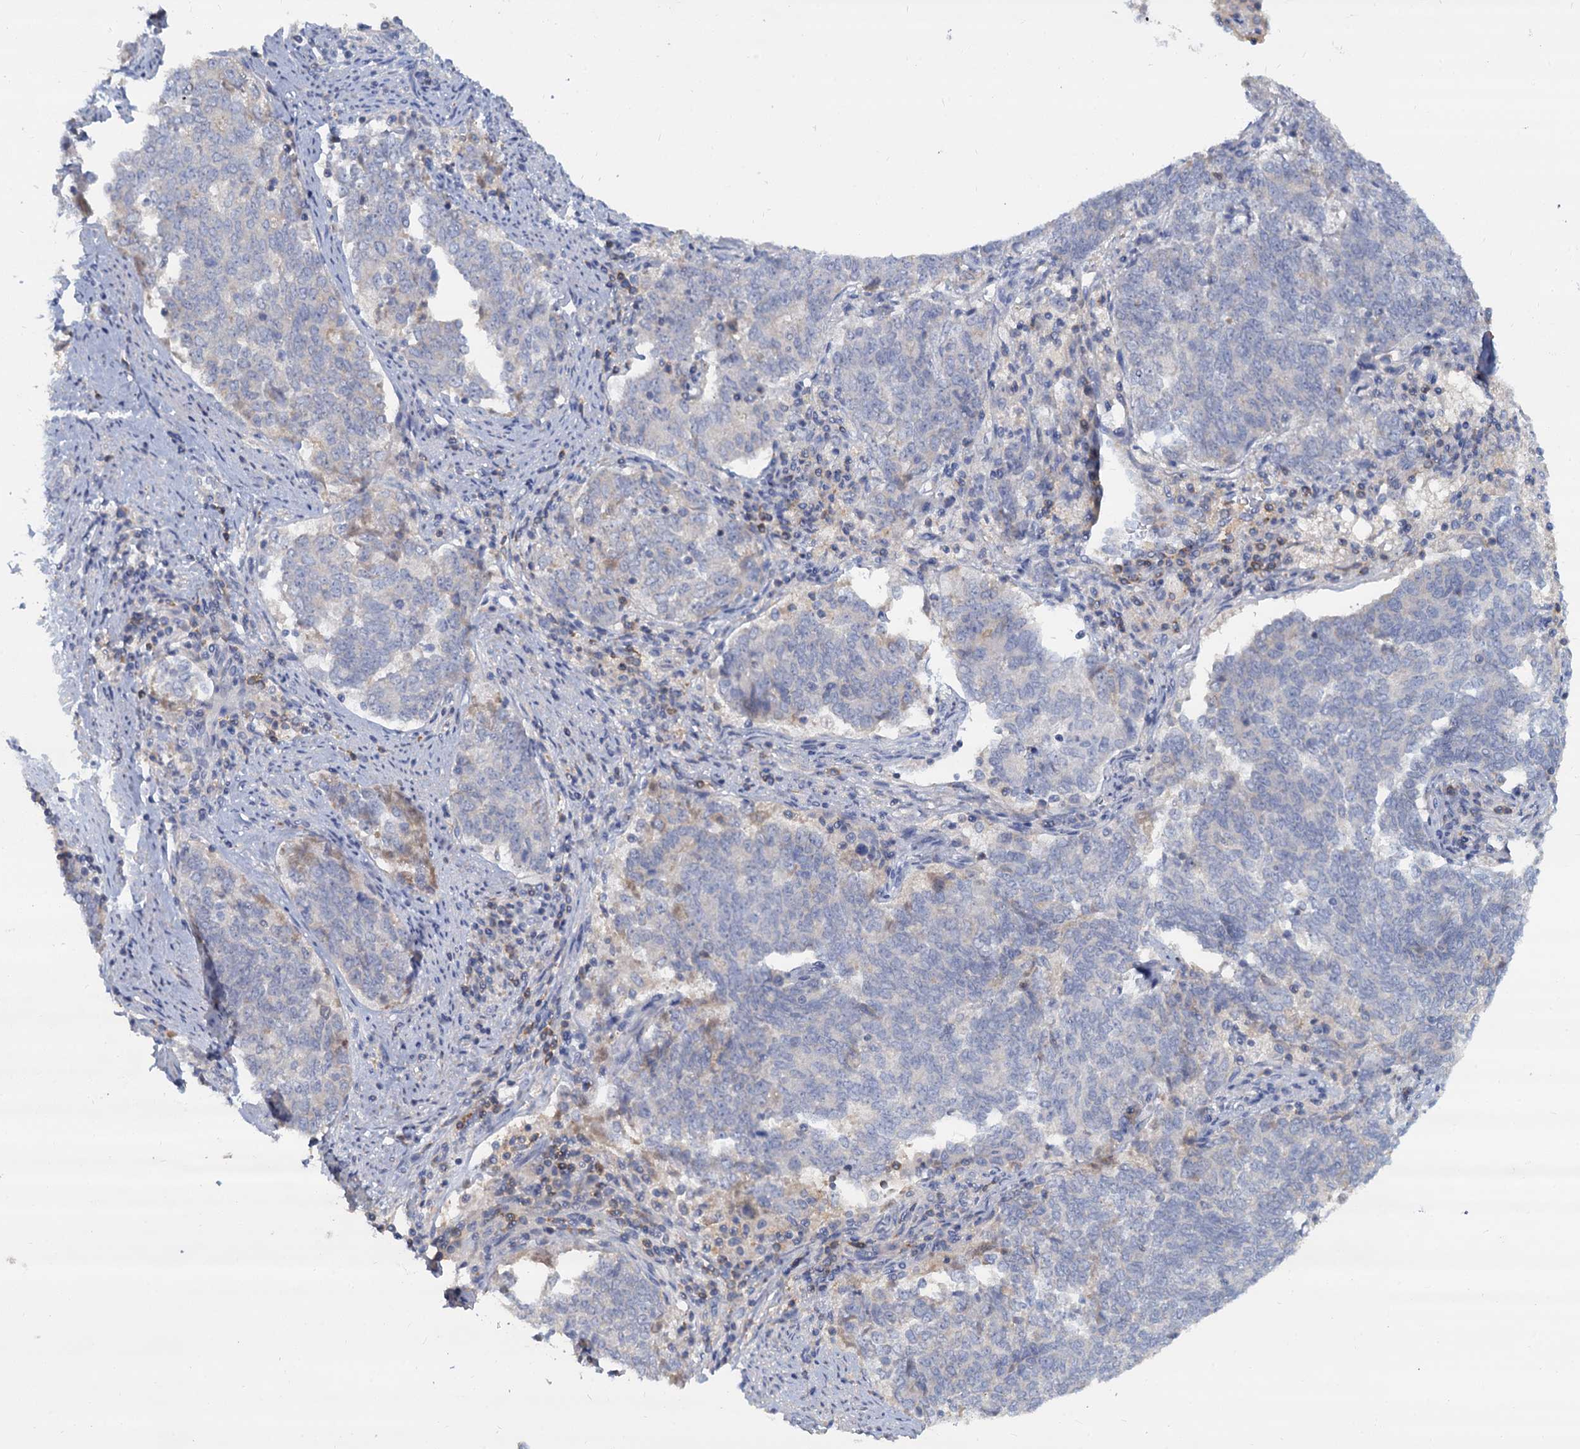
{"staining": {"intensity": "negative", "quantity": "none", "location": "none"}, "tissue": "endometrial cancer", "cell_type": "Tumor cells", "image_type": "cancer", "snomed": [{"axis": "morphology", "description": "Adenocarcinoma, NOS"}, {"axis": "topography", "description": "Endometrium"}], "caption": "Endometrial cancer was stained to show a protein in brown. There is no significant positivity in tumor cells.", "gene": "ACSM3", "patient": {"sex": "female", "age": 80}}